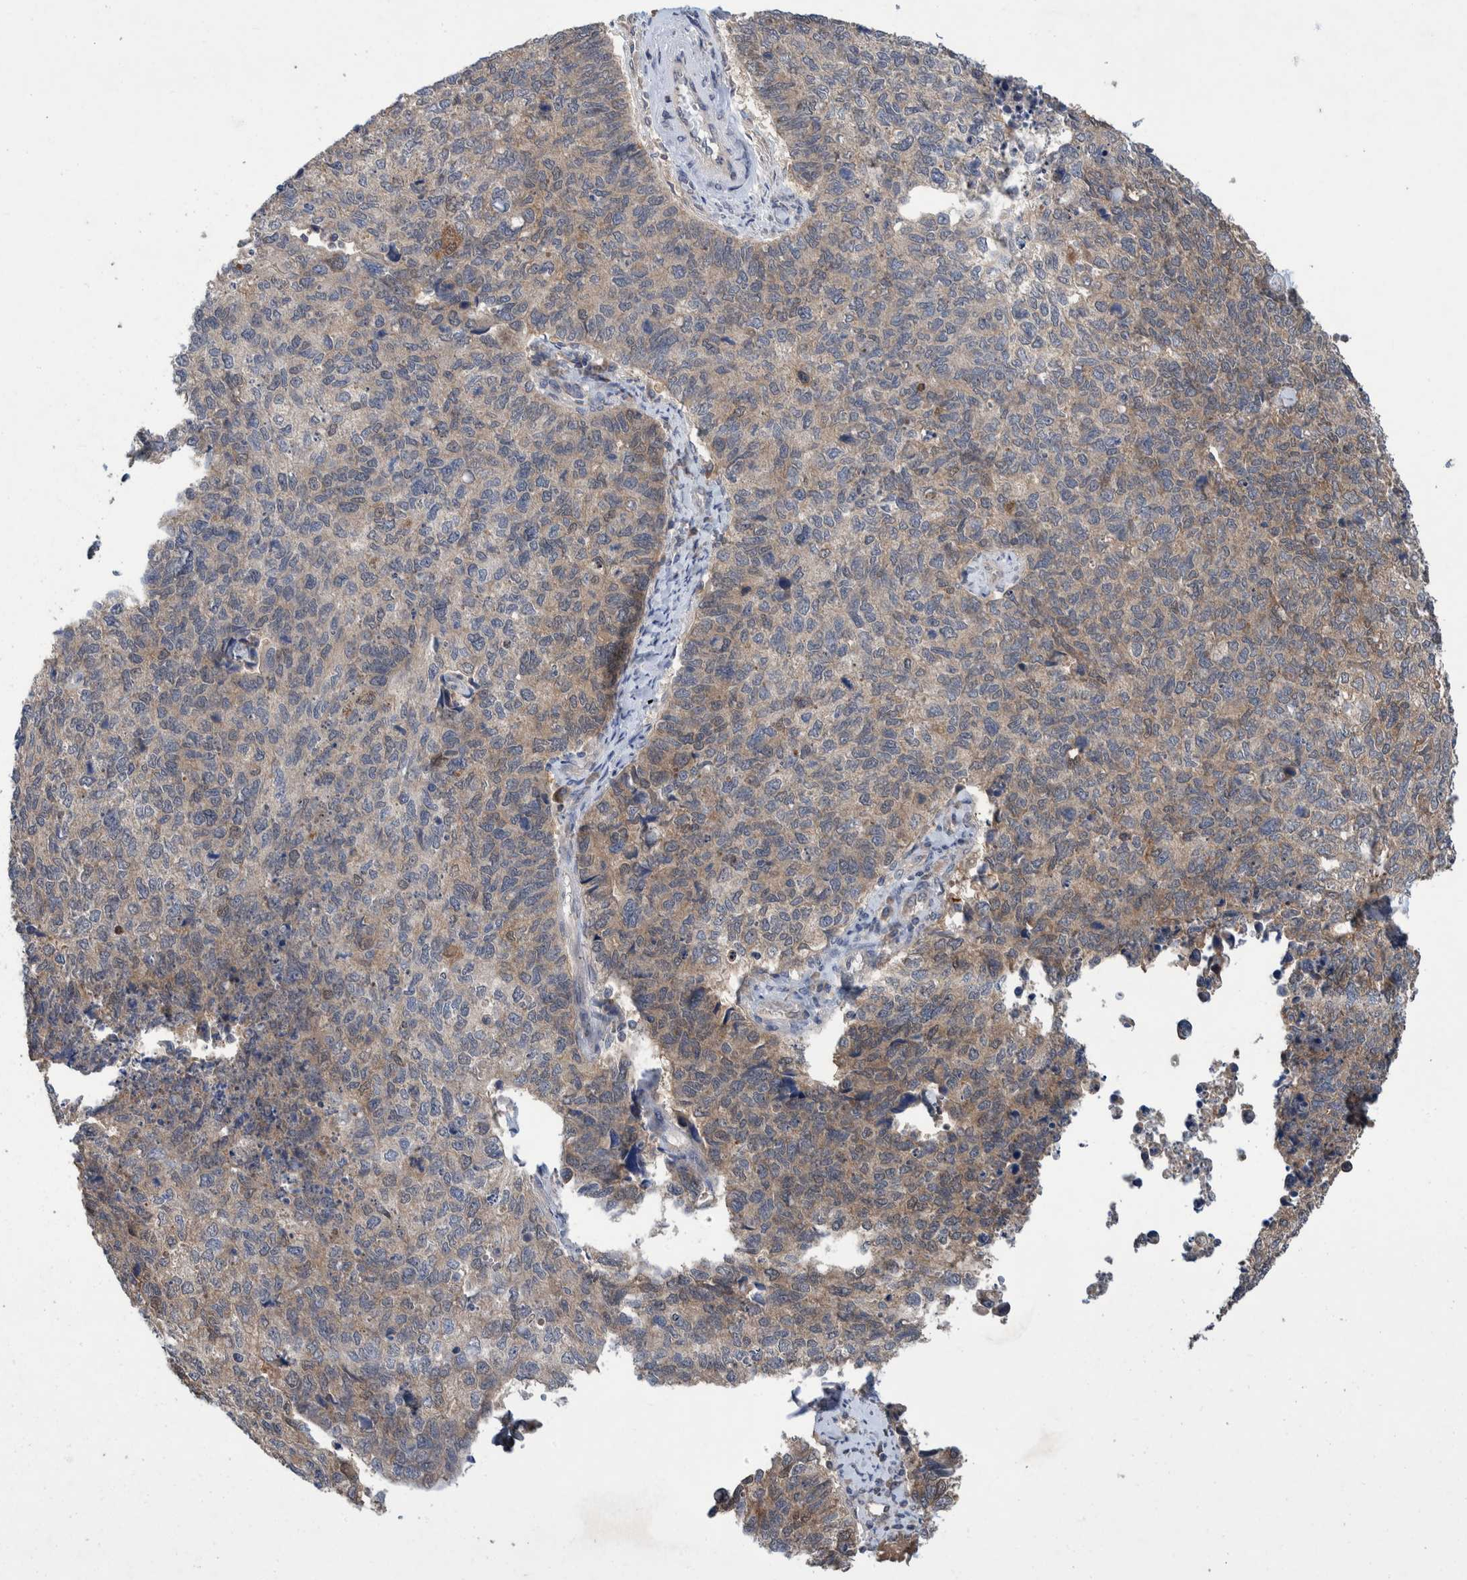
{"staining": {"intensity": "moderate", "quantity": "25%-75%", "location": "cytoplasmic/membranous"}, "tissue": "cervical cancer", "cell_type": "Tumor cells", "image_type": "cancer", "snomed": [{"axis": "morphology", "description": "Squamous cell carcinoma, NOS"}, {"axis": "topography", "description": "Cervix"}], "caption": "Protein staining of cervical squamous cell carcinoma tissue shows moderate cytoplasmic/membranous staining in about 25%-75% of tumor cells.", "gene": "PLPBP", "patient": {"sex": "female", "age": 63}}